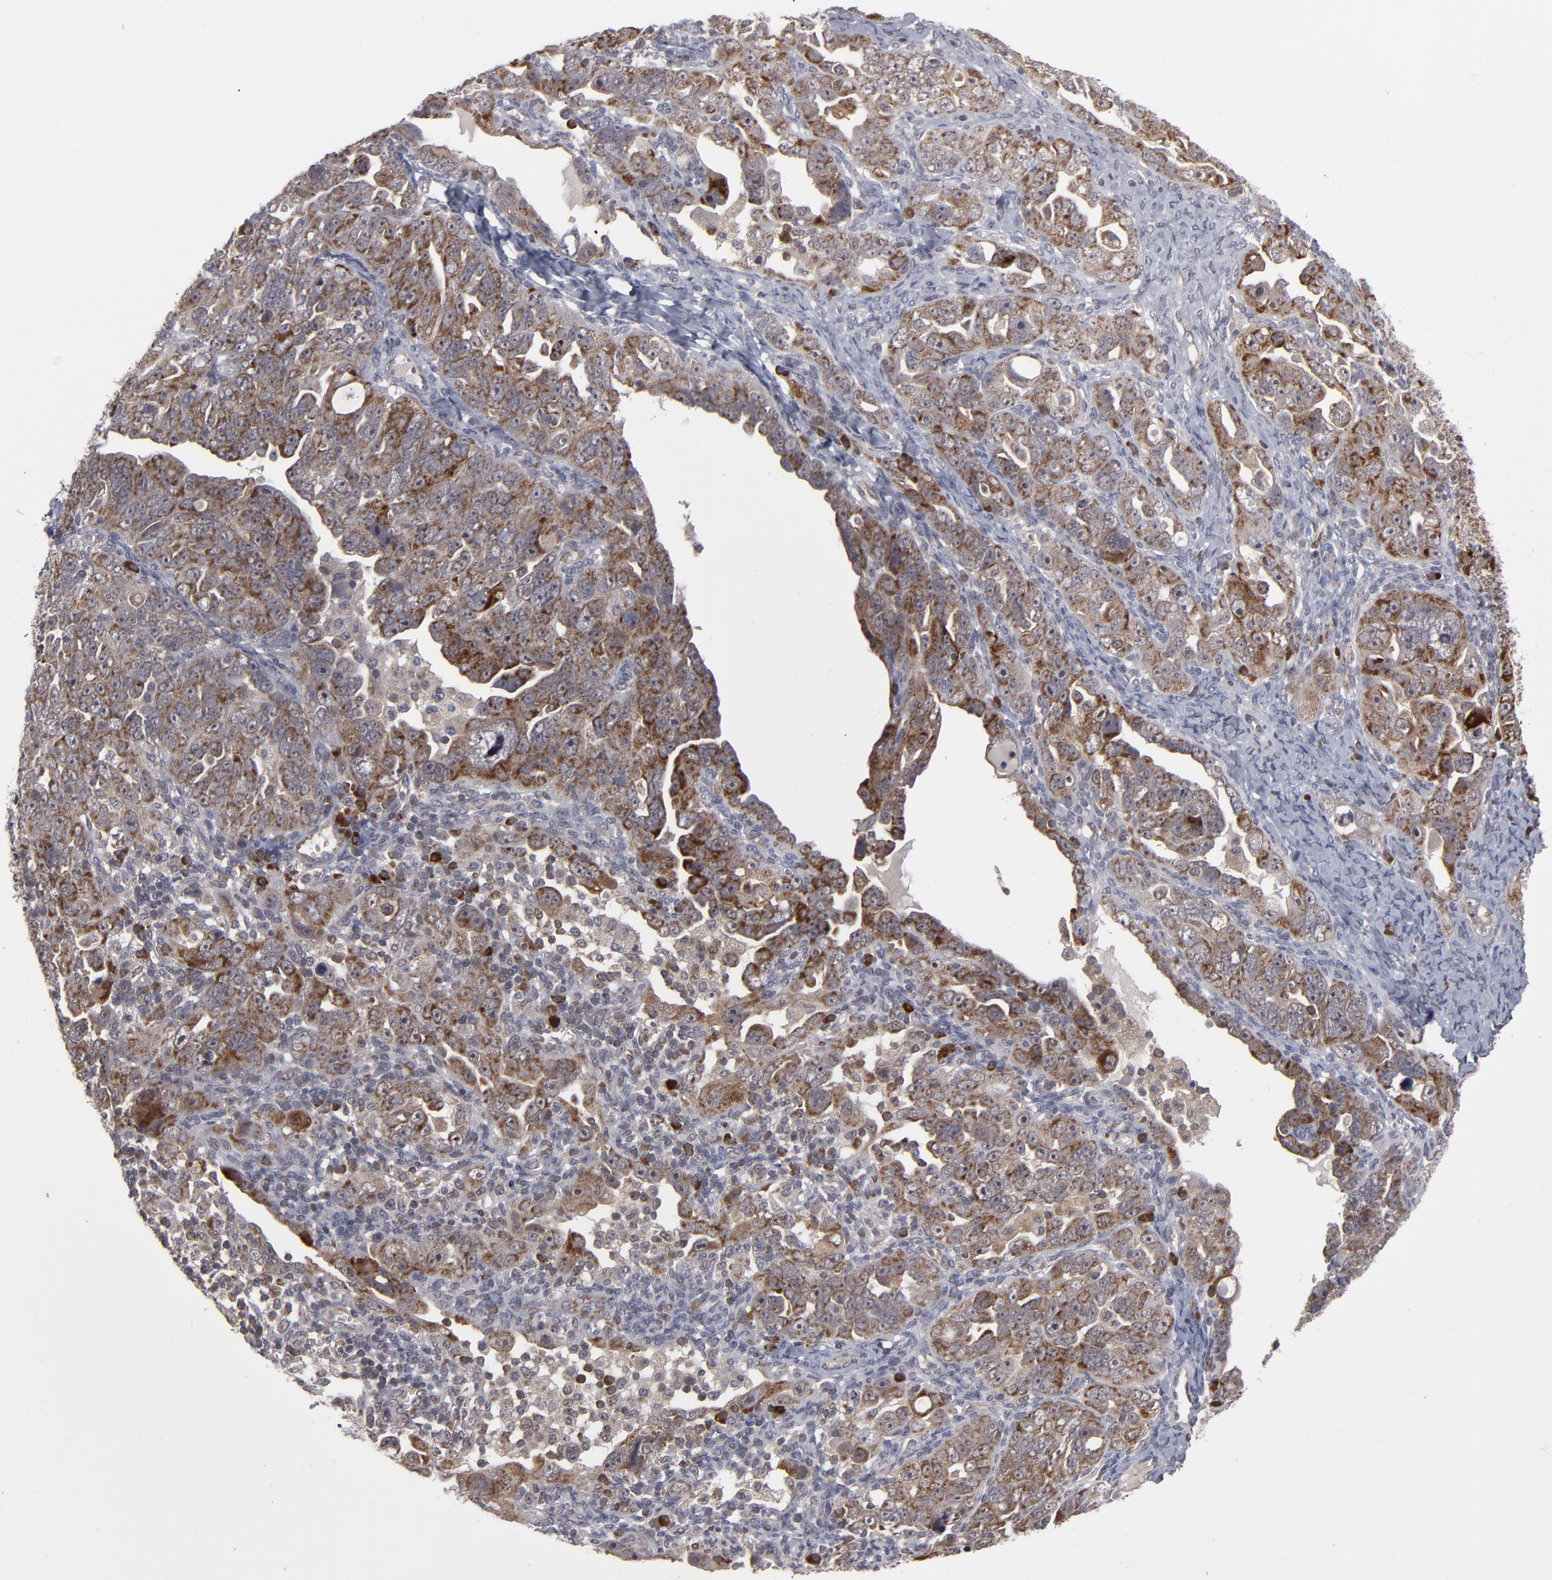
{"staining": {"intensity": "strong", "quantity": "25%-75%", "location": "cytoplasmic/membranous"}, "tissue": "ovarian cancer", "cell_type": "Tumor cells", "image_type": "cancer", "snomed": [{"axis": "morphology", "description": "Cystadenocarcinoma, serous, NOS"}, {"axis": "topography", "description": "Ovary"}], "caption": "Protein staining displays strong cytoplasmic/membranous expression in about 25%-75% of tumor cells in ovarian serous cystadenocarcinoma.", "gene": "GLCCI1", "patient": {"sex": "female", "age": 66}}